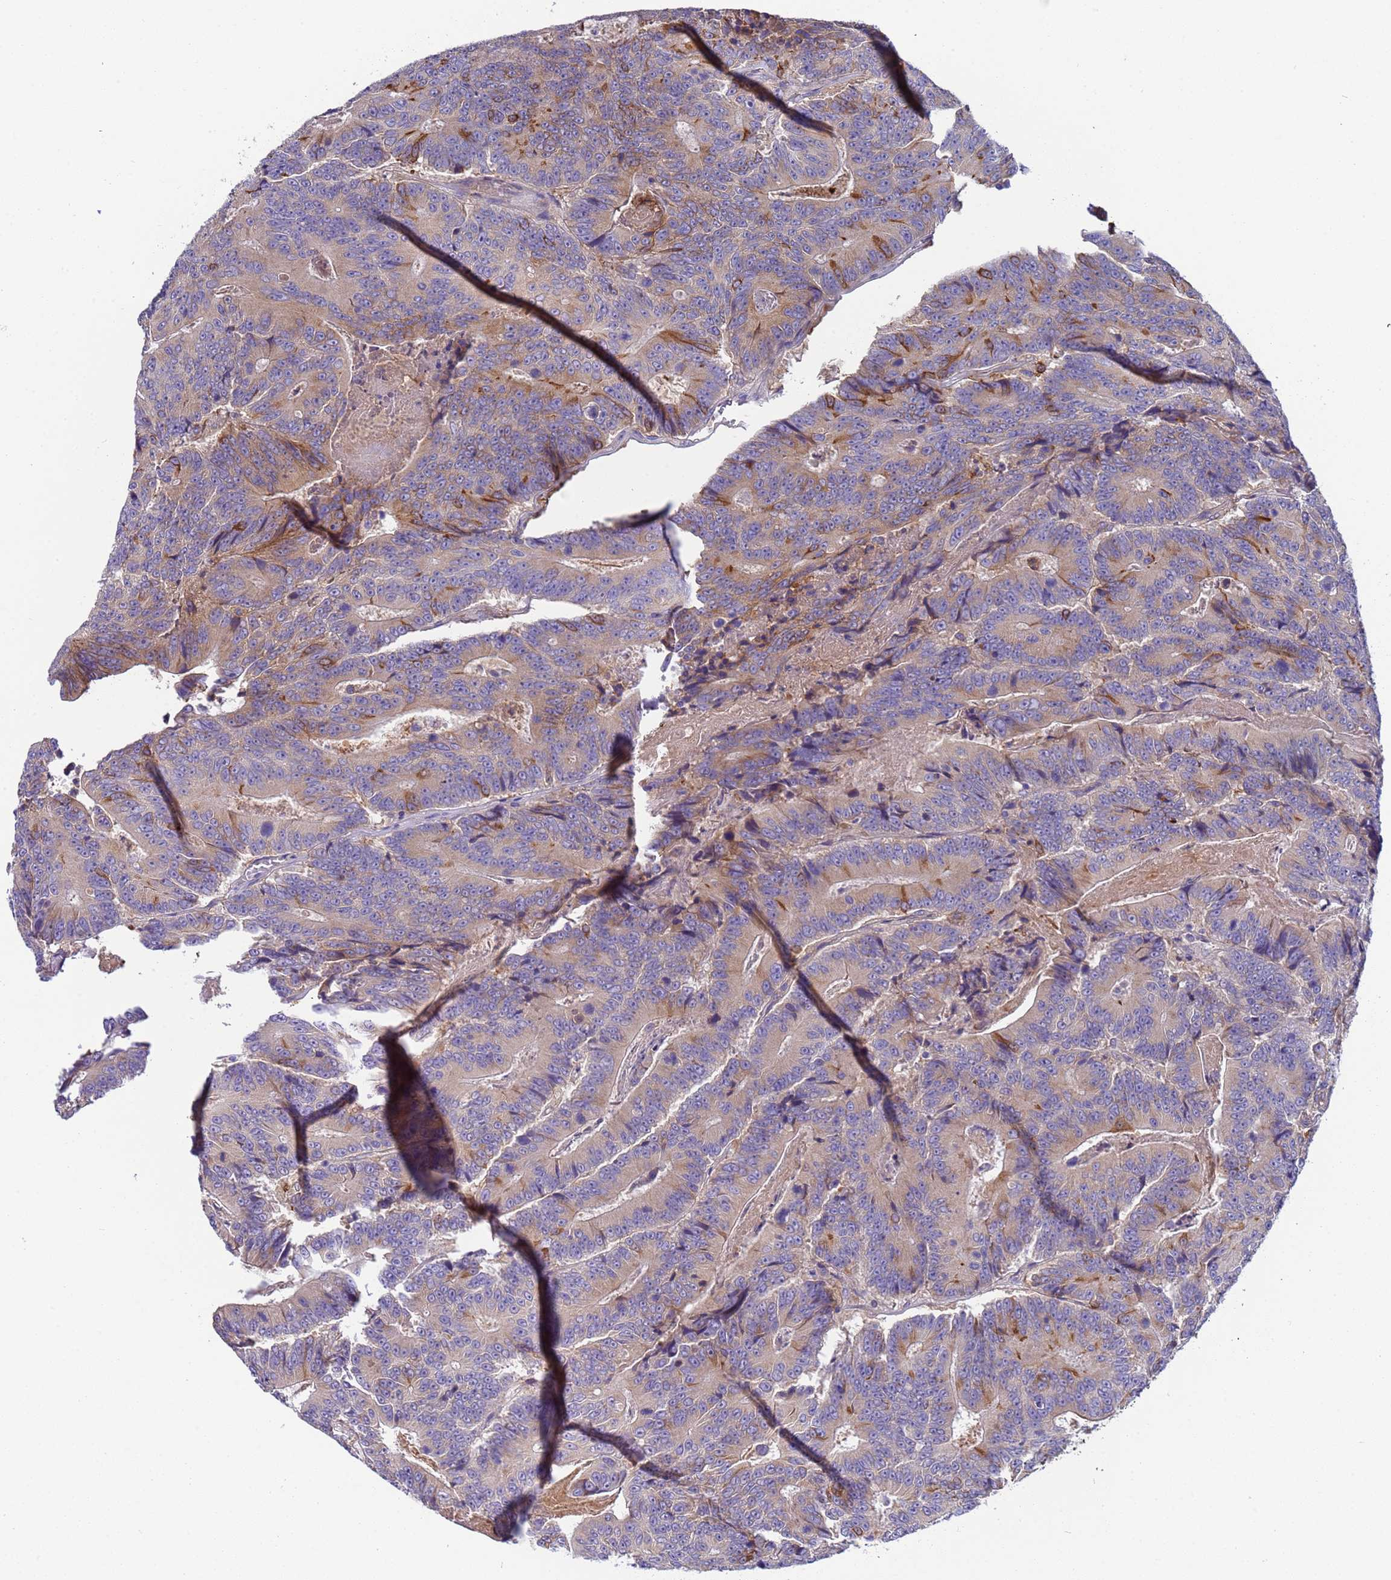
{"staining": {"intensity": "moderate", "quantity": "<25%", "location": "cytoplasmic/membranous"}, "tissue": "colorectal cancer", "cell_type": "Tumor cells", "image_type": "cancer", "snomed": [{"axis": "morphology", "description": "Adenocarcinoma, NOS"}, {"axis": "topography", "description": "Colon"}], "caption": "Brown immunohistochemical staining in adenocarcinoma (colorectal) demonstrates moderate cytoplasmic/membranous positivity in about <25% of tumor cells.", "gene": "PAQR7", "patient": {"sex": "male", "age": 83}}